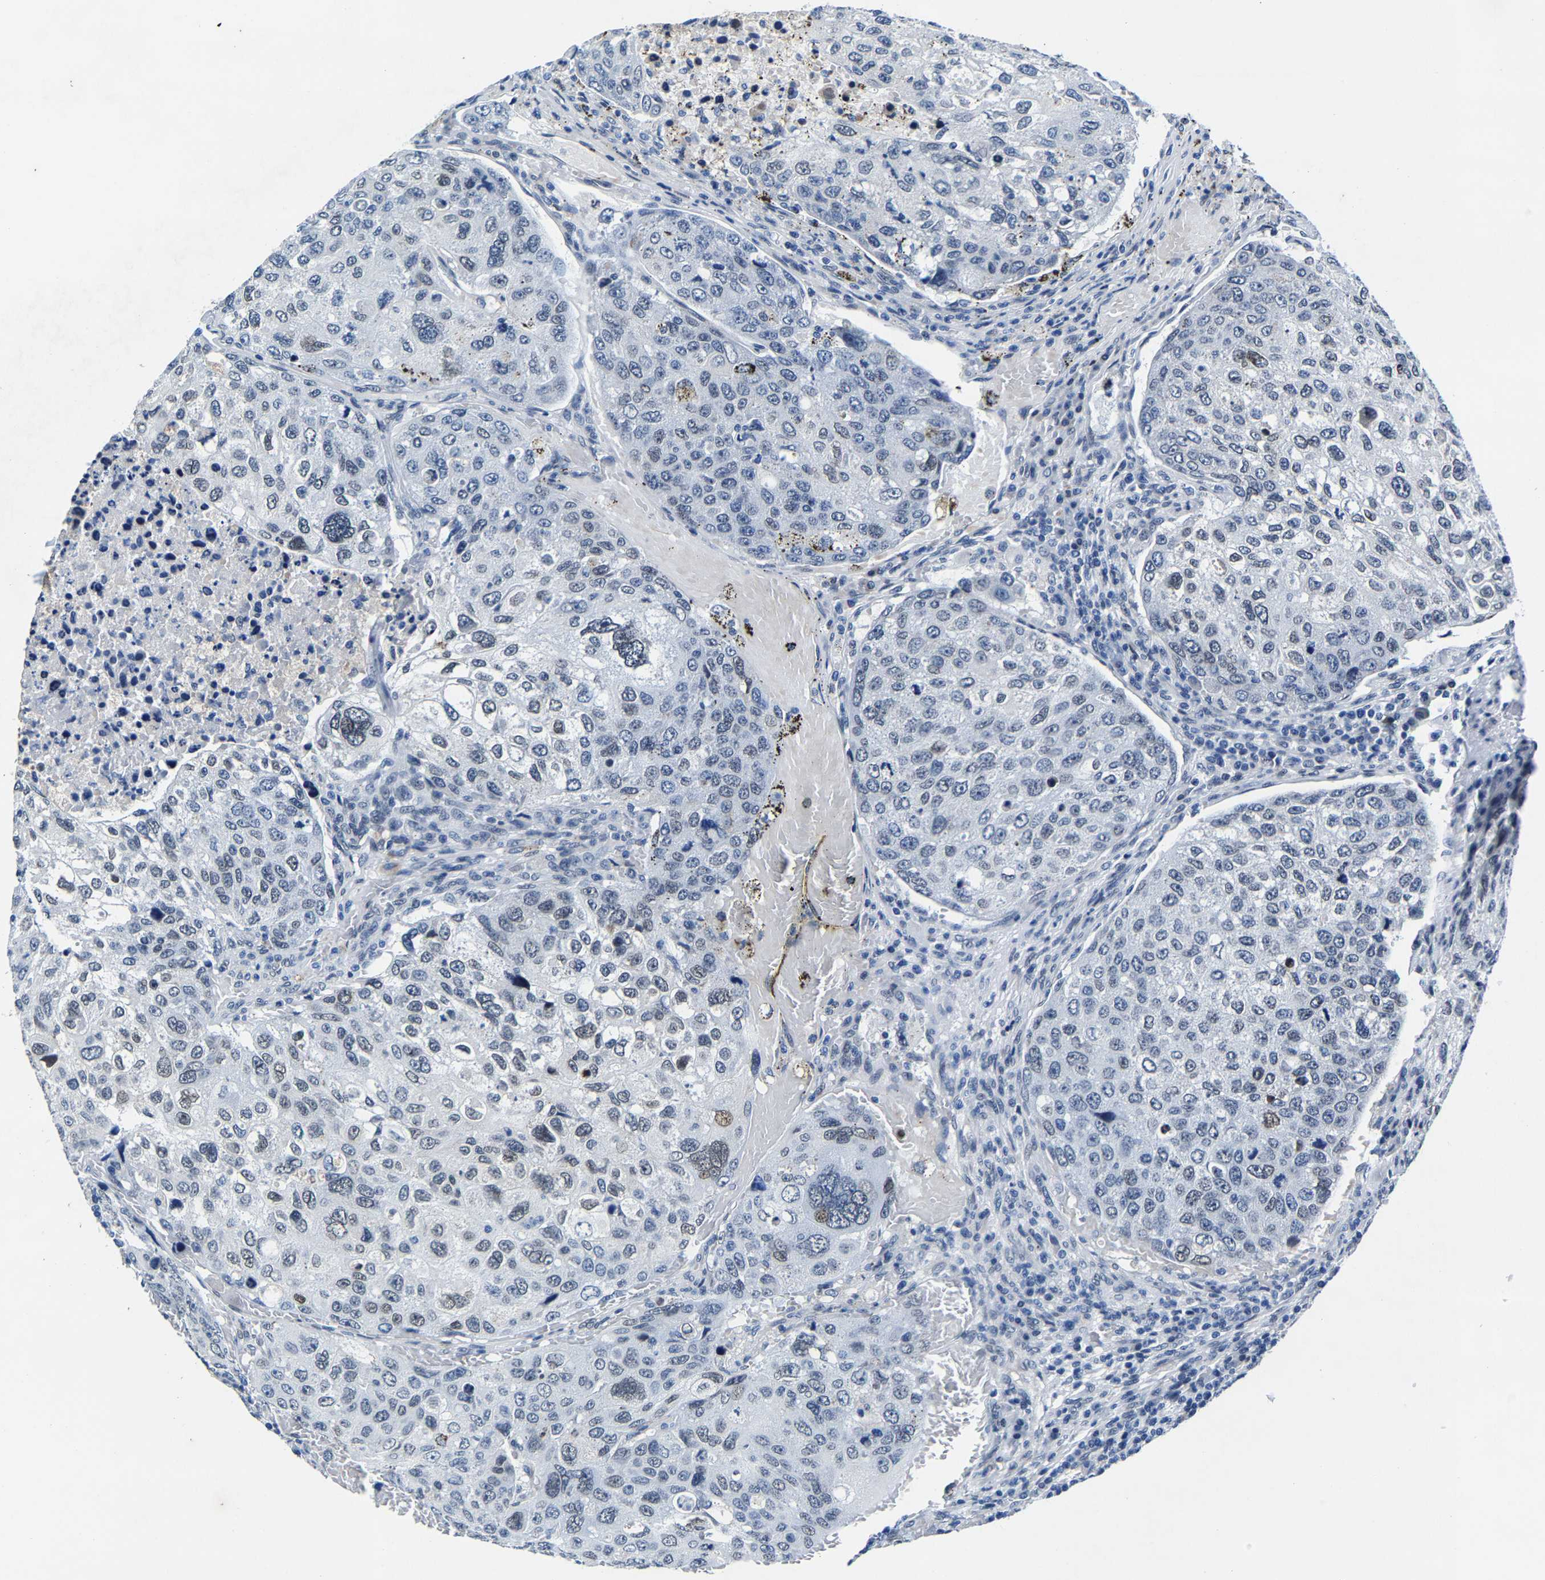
{"staining": {"intensity": "negative", "quantity": "none", "location": "none"}, "tissue": "urothelial cancer", "cell_type": "Tumor cells", "image_type": "cancer", "snomed": [{"axis": "morphology", "description": "Urothelial carcinoma, High grade"}, {"axis": "topography", "description": "Lymph node"}, {"axis": "topography", "description": "Urinary bladder"}], "caption": "A histopathology image of human urothelial carcinoma (high-grade) is negative for staining in tumor cells.", "gene": "UBN2", "patient": {"sex": "male", "age": 51}}